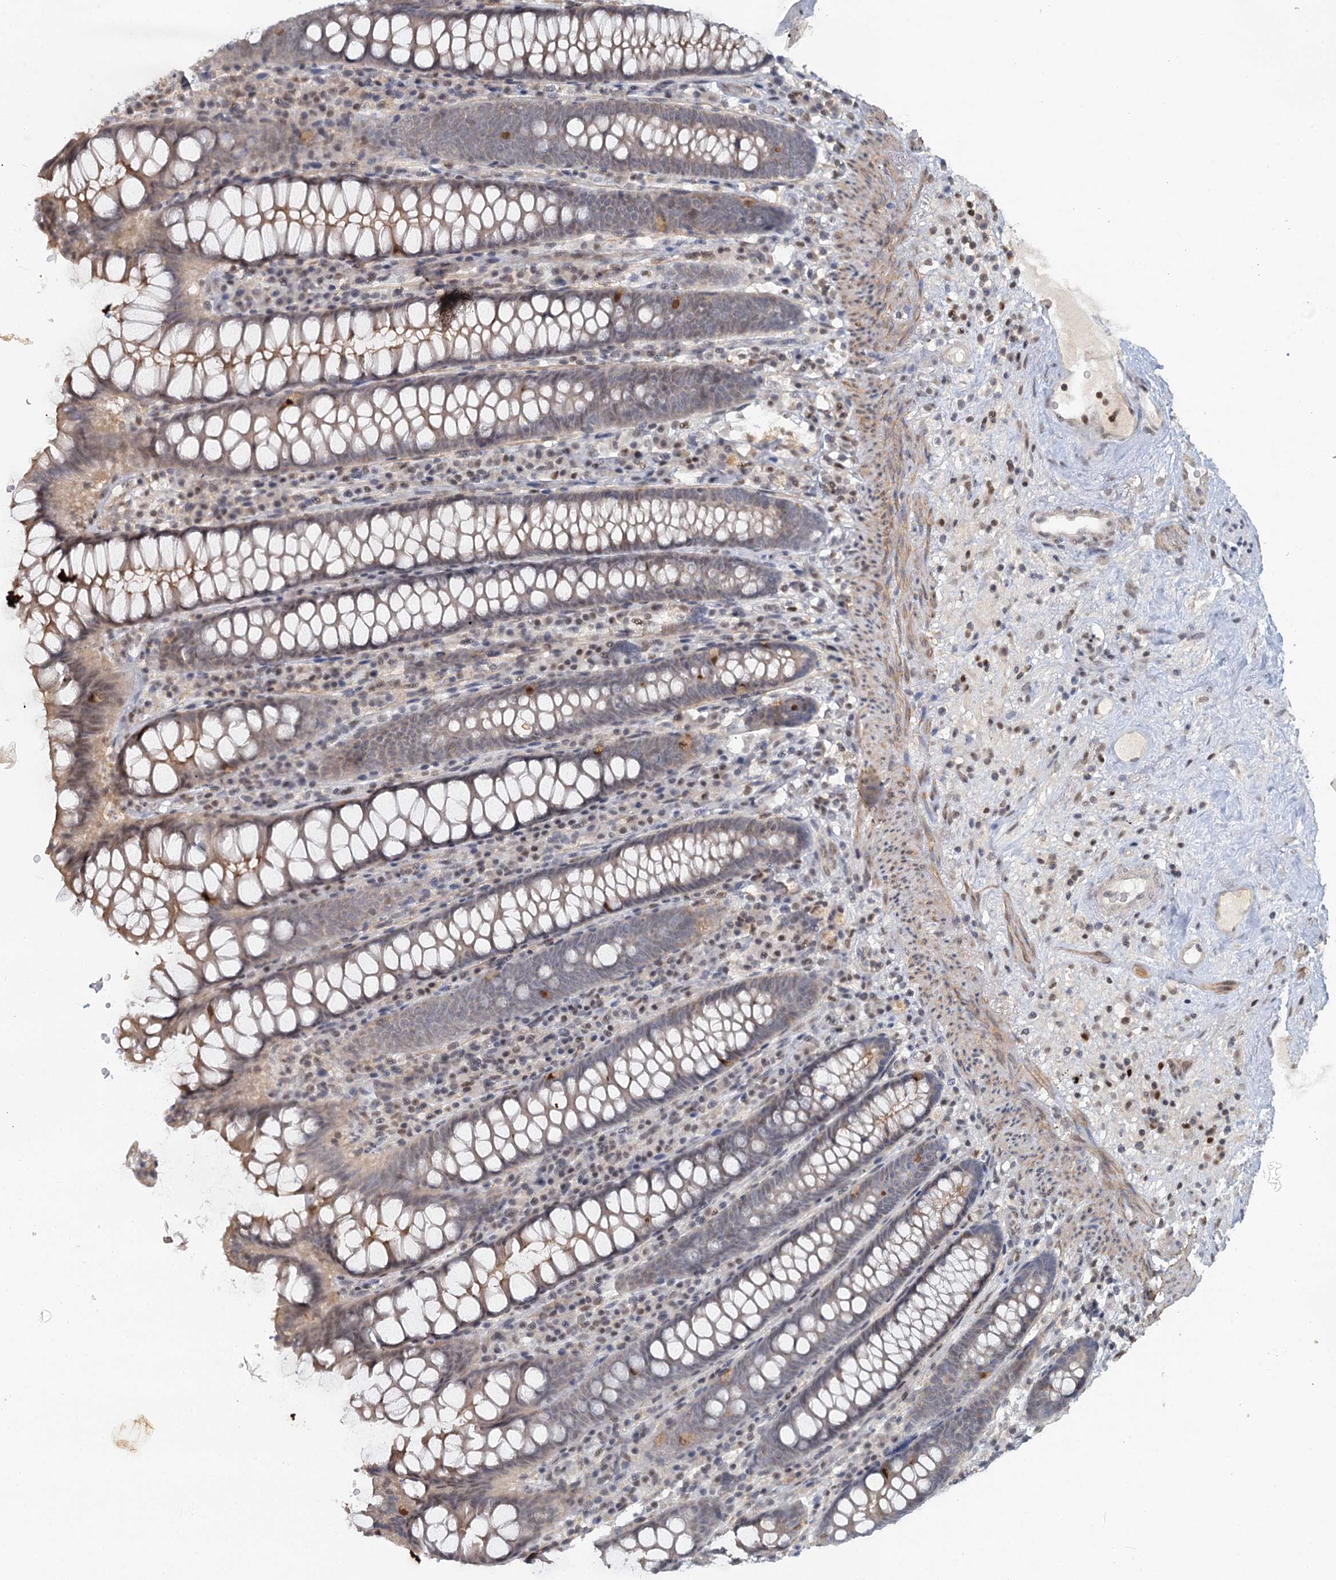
{"staining": {"intensity": "weak", "quantity": ">75%", "location": "nuclear"}, "tissue": "colon", "cell_type": "Endothelial cells", "image_type": "normal", "snomed": [{"axis": "morphology", "description": "Normal tissue, NOS"}, {"axis": "topography", "description": "Colon"}], "caption": "This photomicrograph exhibits immunohistochemistry (IHC) staining of benign human colon, with low weak nuclear positivity in approximately >75% of endothelial cells.", "gene": "GPATCH11", "patient": {"sex": "female", "age": 79}}